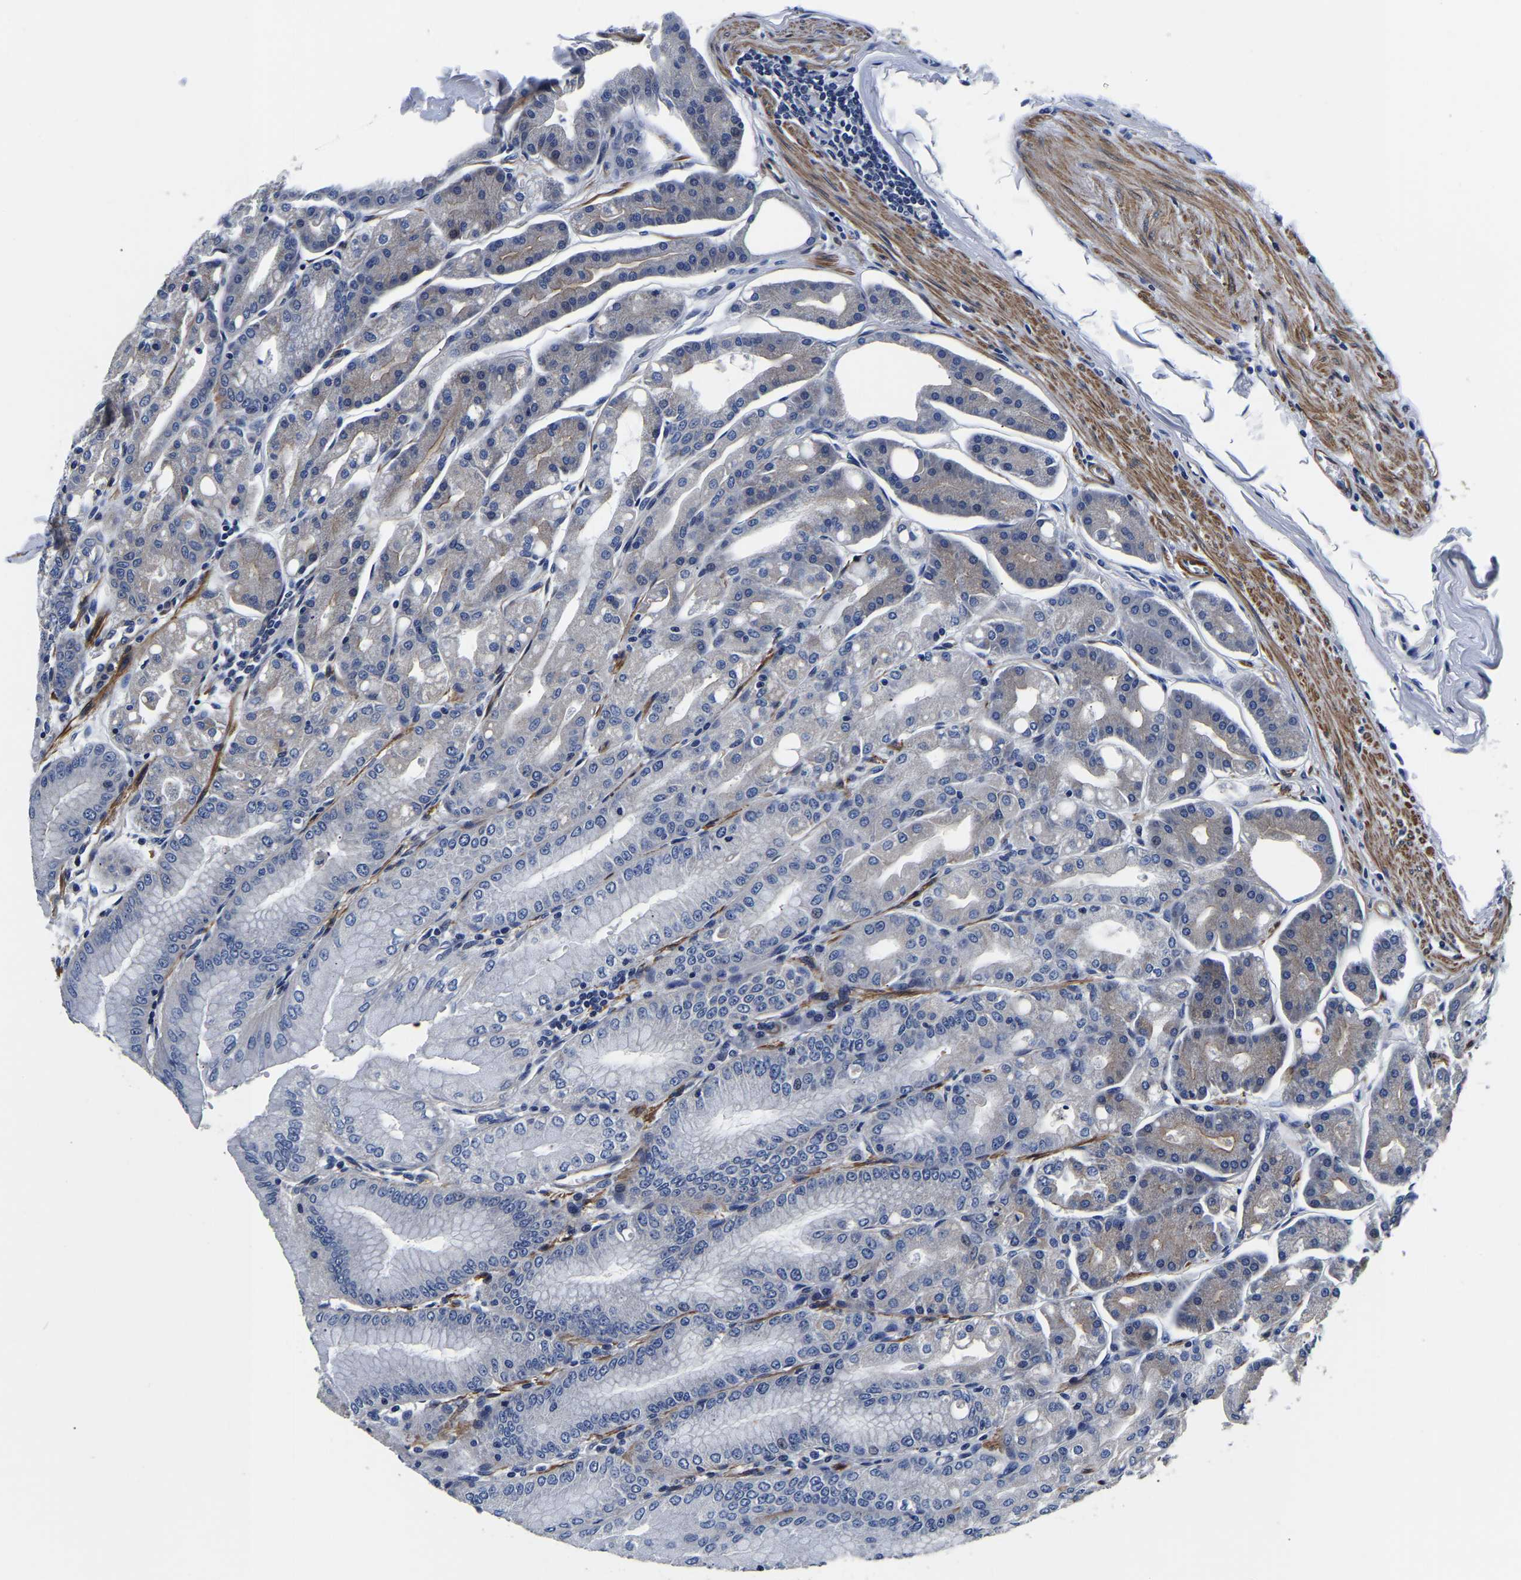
{"staining": {"intensity": "strong", "quantity": "25%-75%", "location": "cytoplasmic/membranous"}, "tissue": "stomach", "cell_type": "Glandular cells", "image_type": "normal", "snomed": [{"axis": "morphology", "description": "Normal tissue, NOS"}, {"axis": "topography", "description": "Stomach, lower"}], "caption": "About 25%-75% of glandular cells in benign human stomach exhibit strong cytoplasmic/membranous protein staining as visualized by brown immunohistochemical staining.", "gene": "KCTD17", "patient": {"sex": "male", "age": 71}}